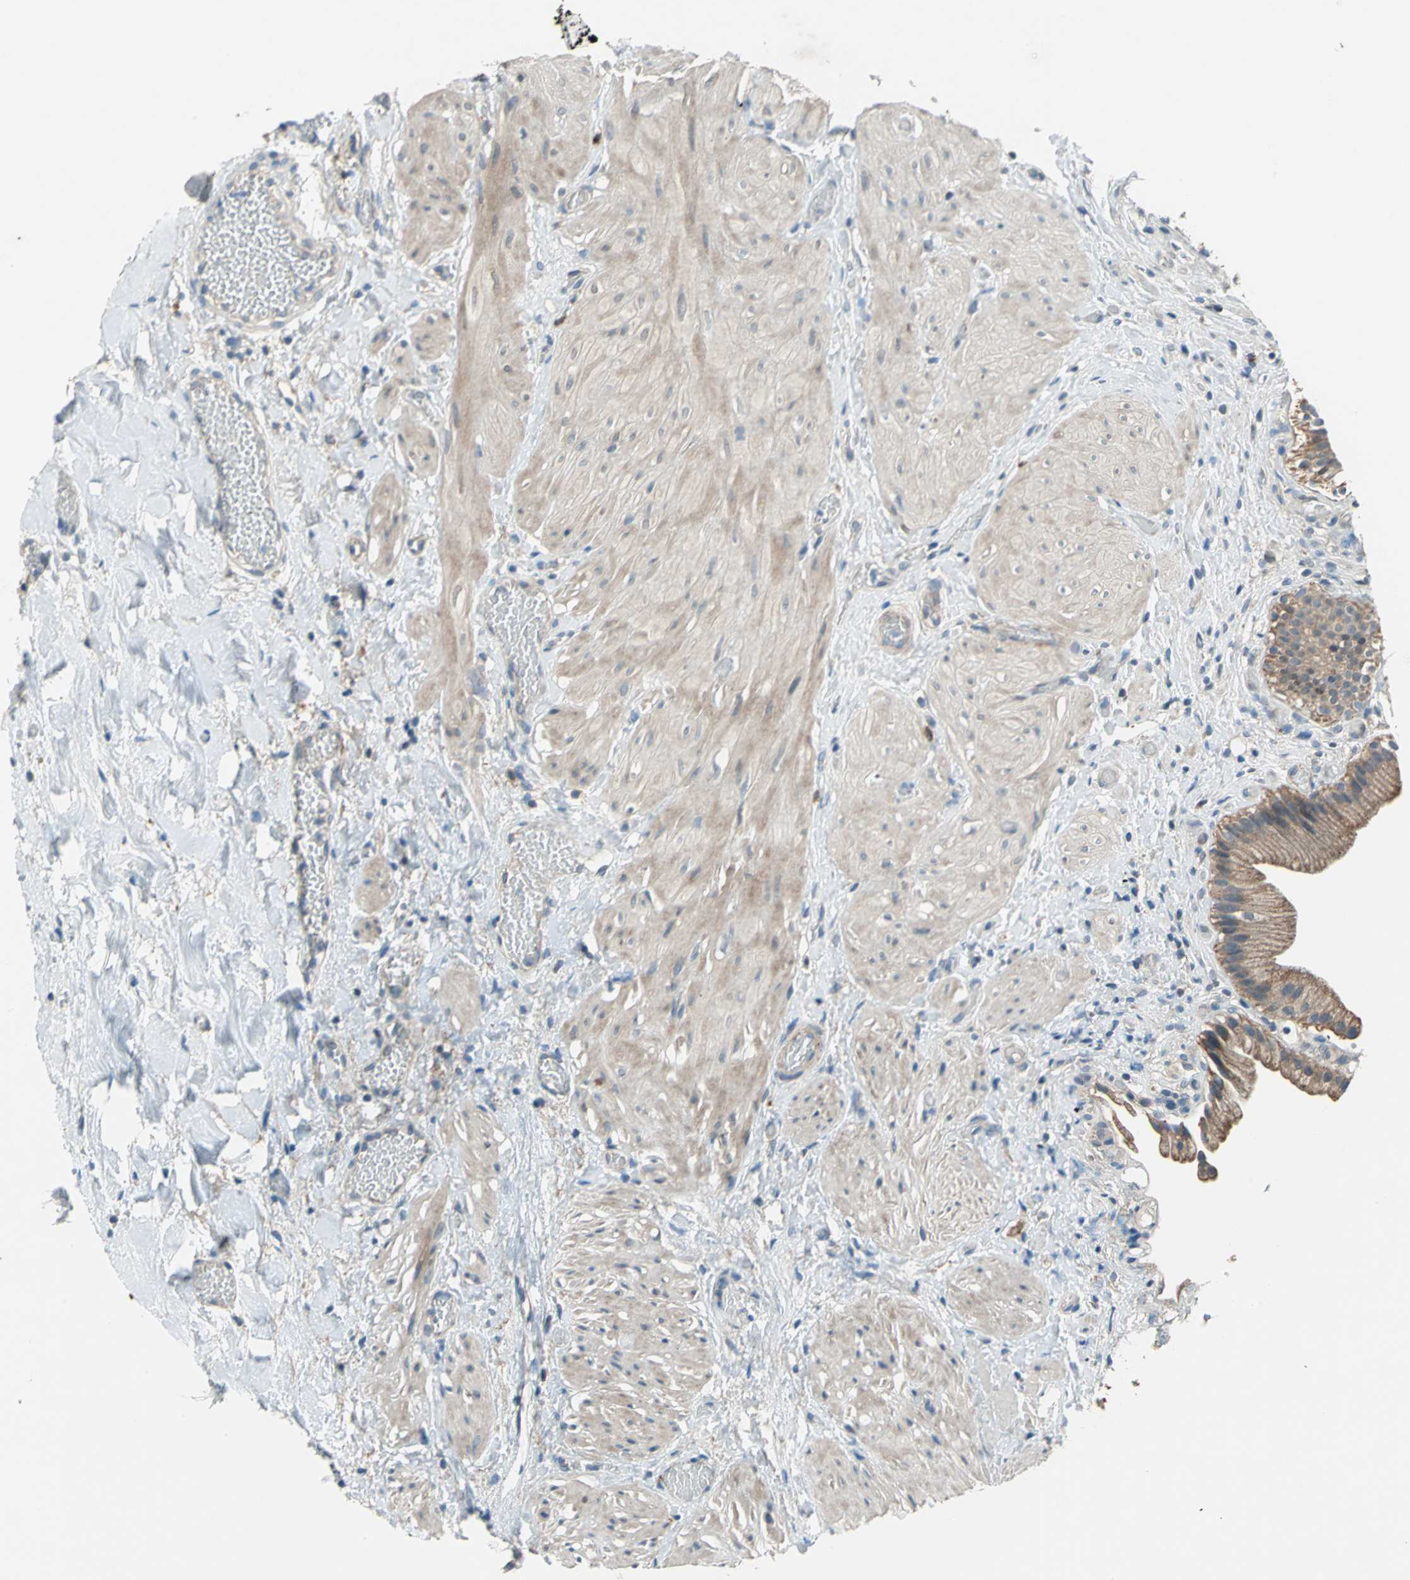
{"staining": {"intensity": "strong", "quantity": ">75%", "location": "cytoplasmic/membranous"}, "tissue": "gallbladder", "cell_type": "Glandular cells", "image_type": "normal", "snomed": [{"axis": "morphology", "description": "Normal tissue, NOS"}, {"axis": "topography", "description": "Gallbladder"}], "caption": "DAB immunohistochemical staining of benign gallbladder reveals strong cytoplasmic/membranous protein expression in about >75% of glandular cells.", "gene": "TRAK1", "patient": {"sex": "male", "age": 65}}